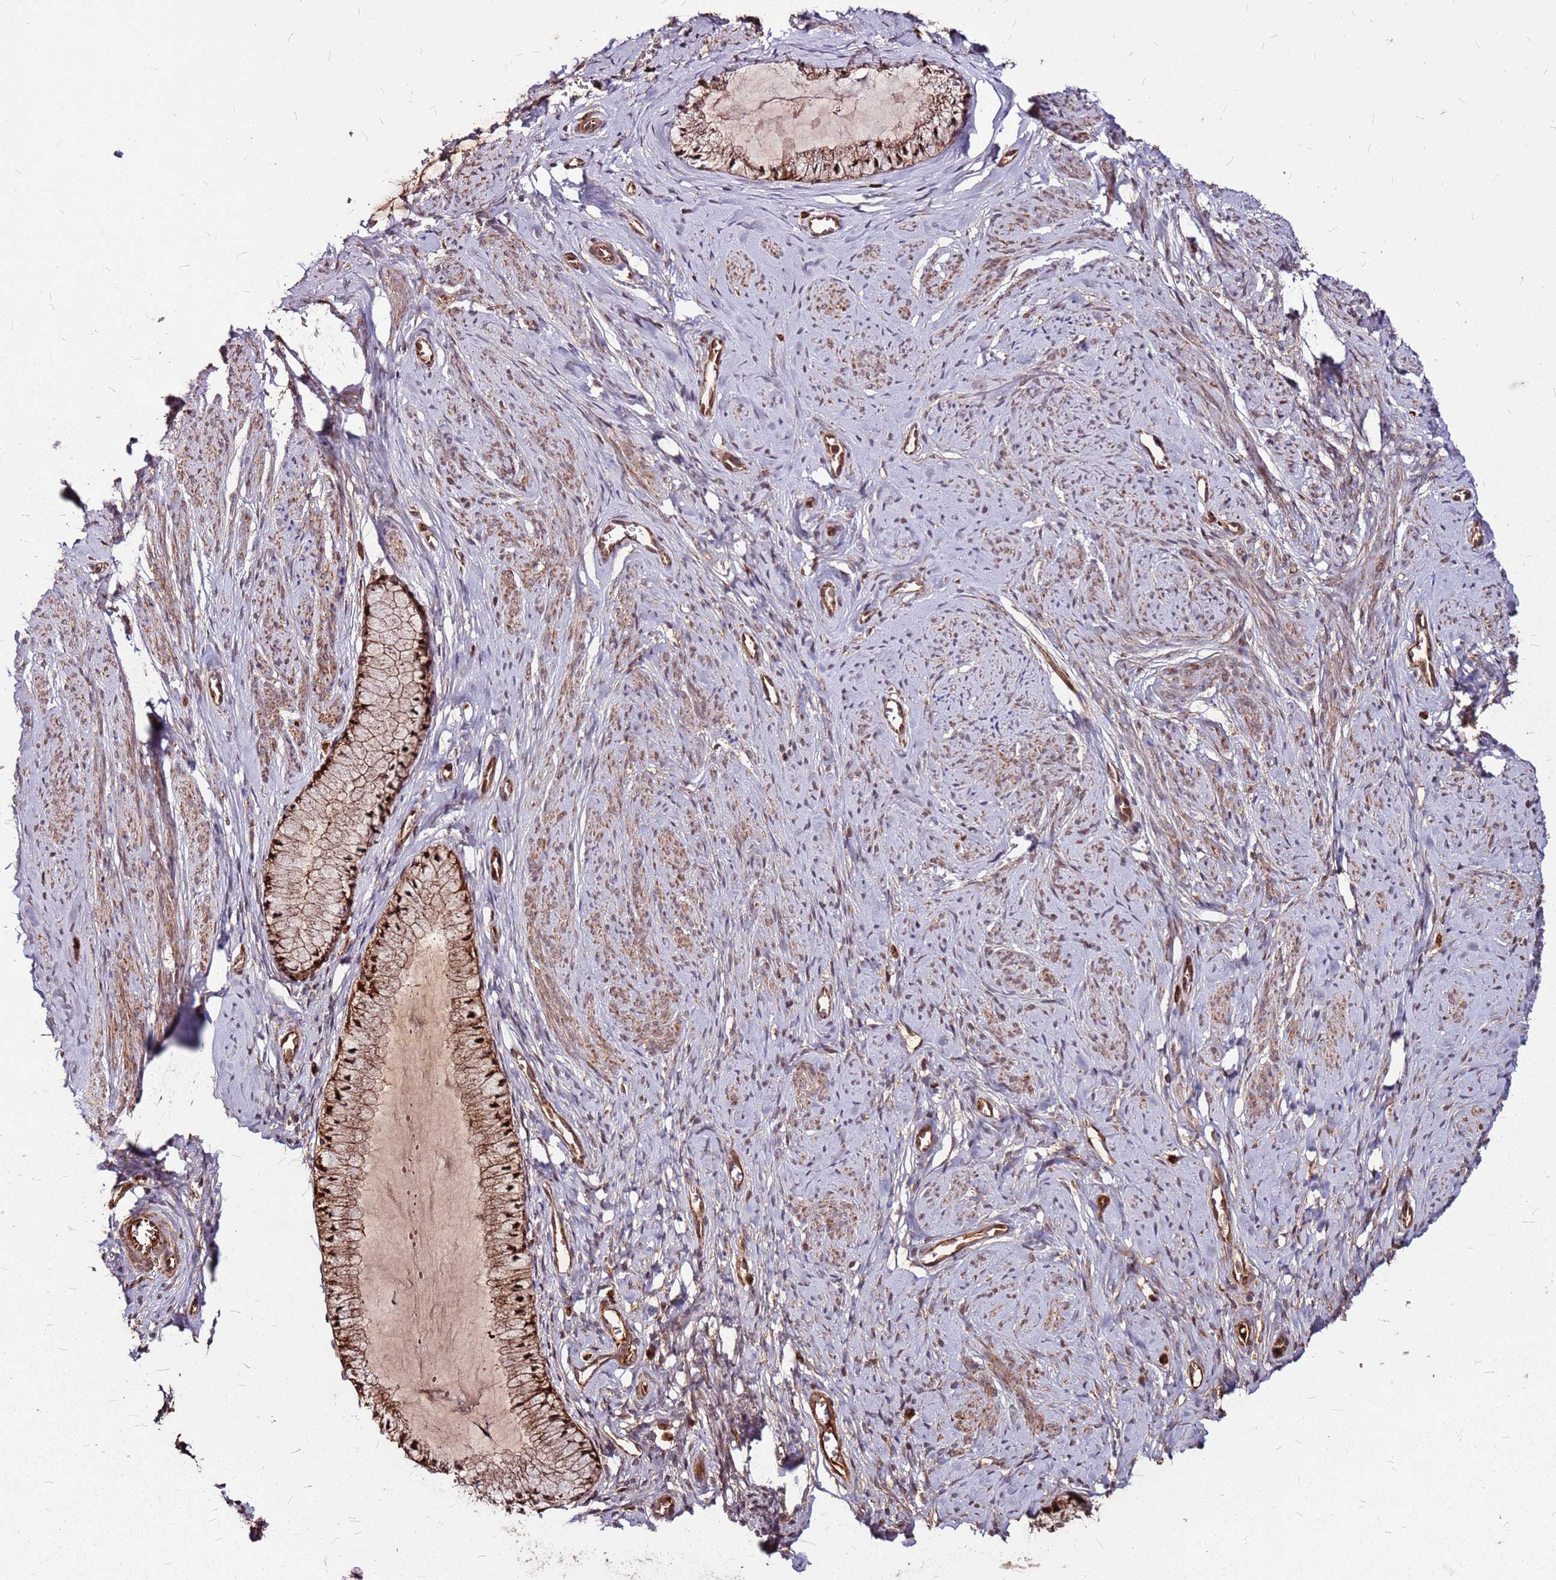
{"staining": {"intensity": "strong", "quantity": ">75%", "location": "cytoplasmic/membranous,nuclear"}, "tissue": "cervix", "cell_type": "Glandular cells", "image_type": "normal", "snomed": [{"axis": "morphology", "description": "Normal tissue, NOS"}, {"axis": "topography", "description": "Cervix"}], "caption": "High-magnification brightfield microscopy of benign cervix stained with DAB (brown) and counterstained with hematoxylin (blue). glandular cells exhibit strong cytoplasmic/membranous,nuclear expression is seen in about>75% of cells. (DAB (3,3'-diaminobenzidine) IHC, brown staining for protein, blue staining for nuclei).", "gene": "LYPLAL1", "patient": {"sex": "female", "age": 42}}